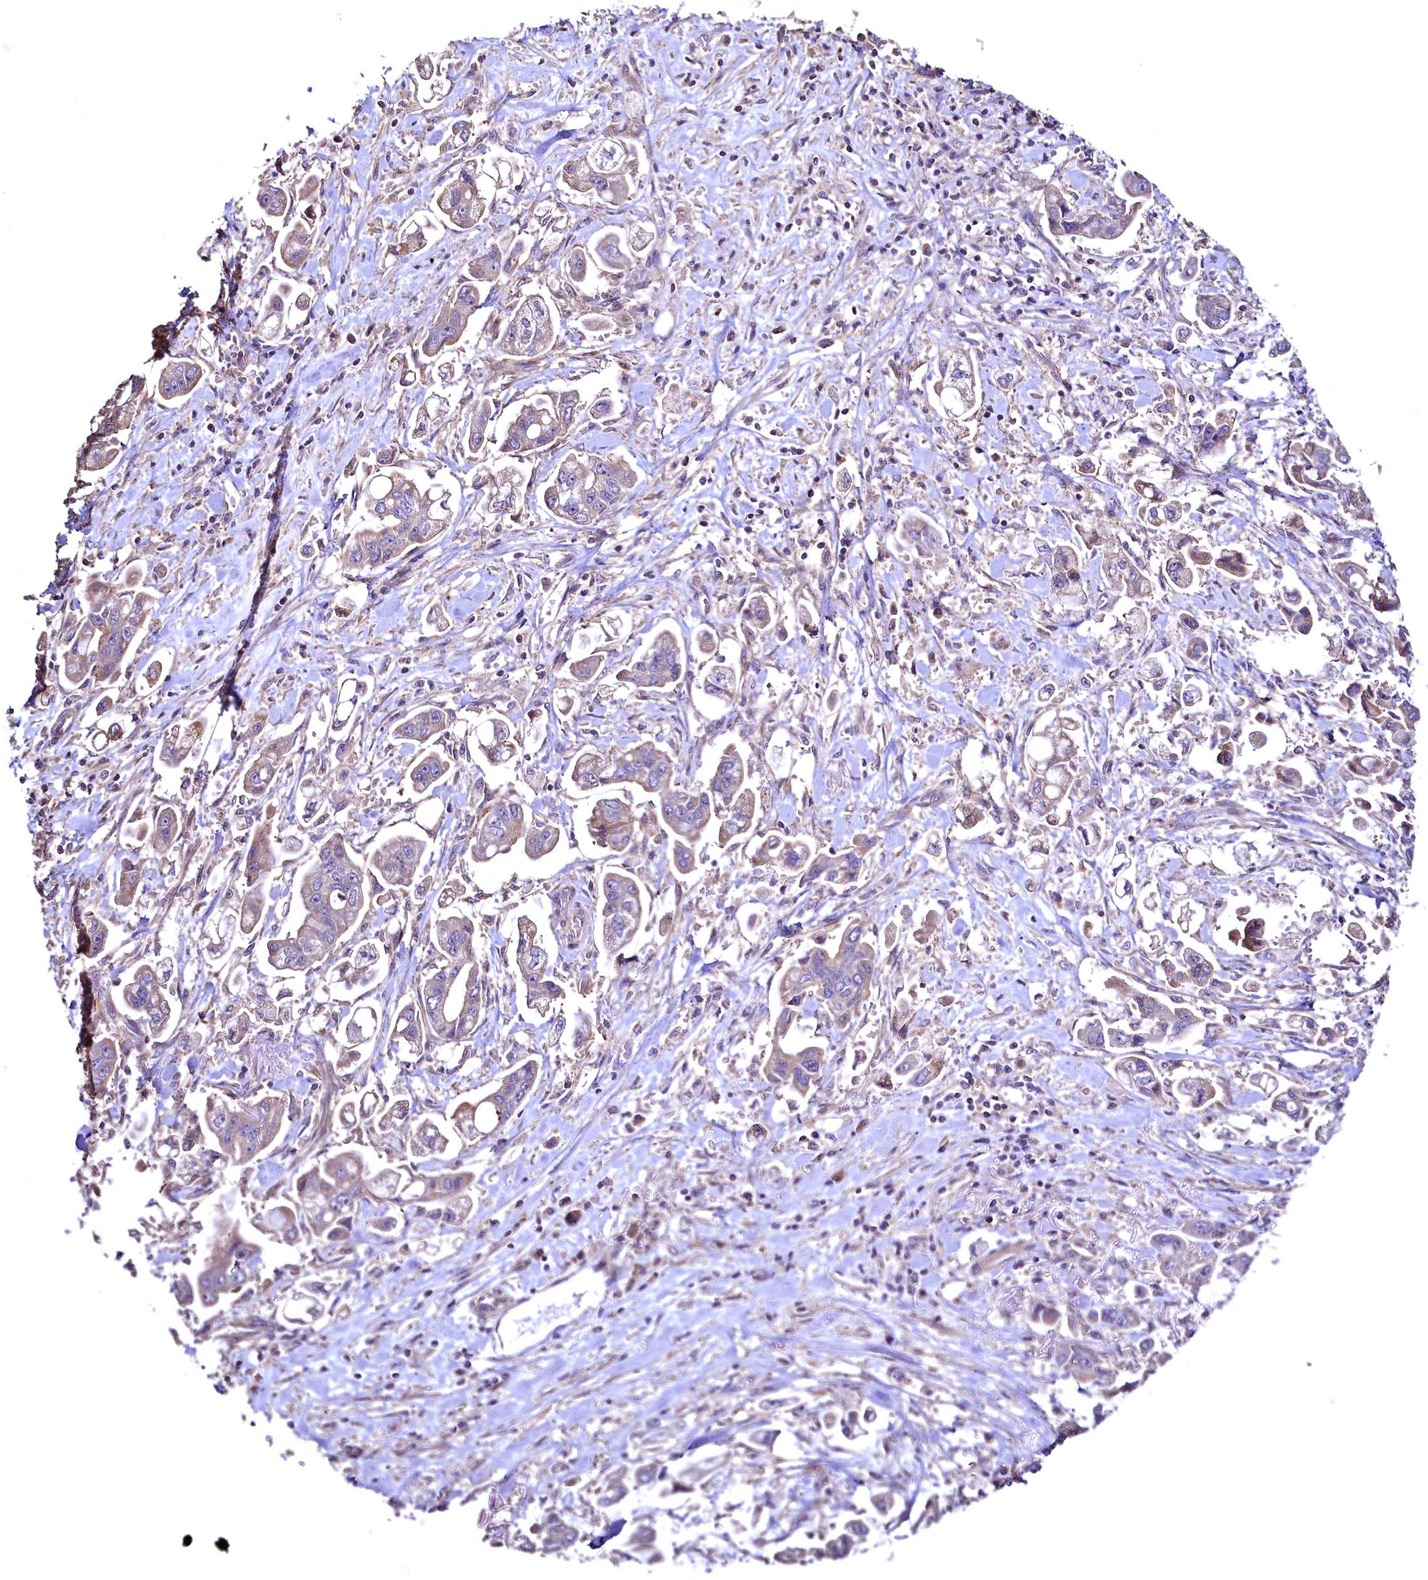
{"staining": {"intensity": "moderate", "quantity": ">75%", "location": "cytoplasmic/membranous"}, "tissue": "stomach cancer", "cell_type": "Tumor cells", "image_type": "cancer", "snomed": [{"axis": "morphology", "description": "Adenocarcinoma, NOS"}, {"axis": "topography", "description": "Stomach"}], "caption": "A micrograph of adenocarcinoma (stomach) stained for a protein reveals moderate cytoplasmic/membranous brown staining in tumor cells. Immunohistochemistry stains the protein of interest in brown and the nuclei are stained blue.", "gene": "TBCEL", "patient": {"sex": "male", "age": 62}}